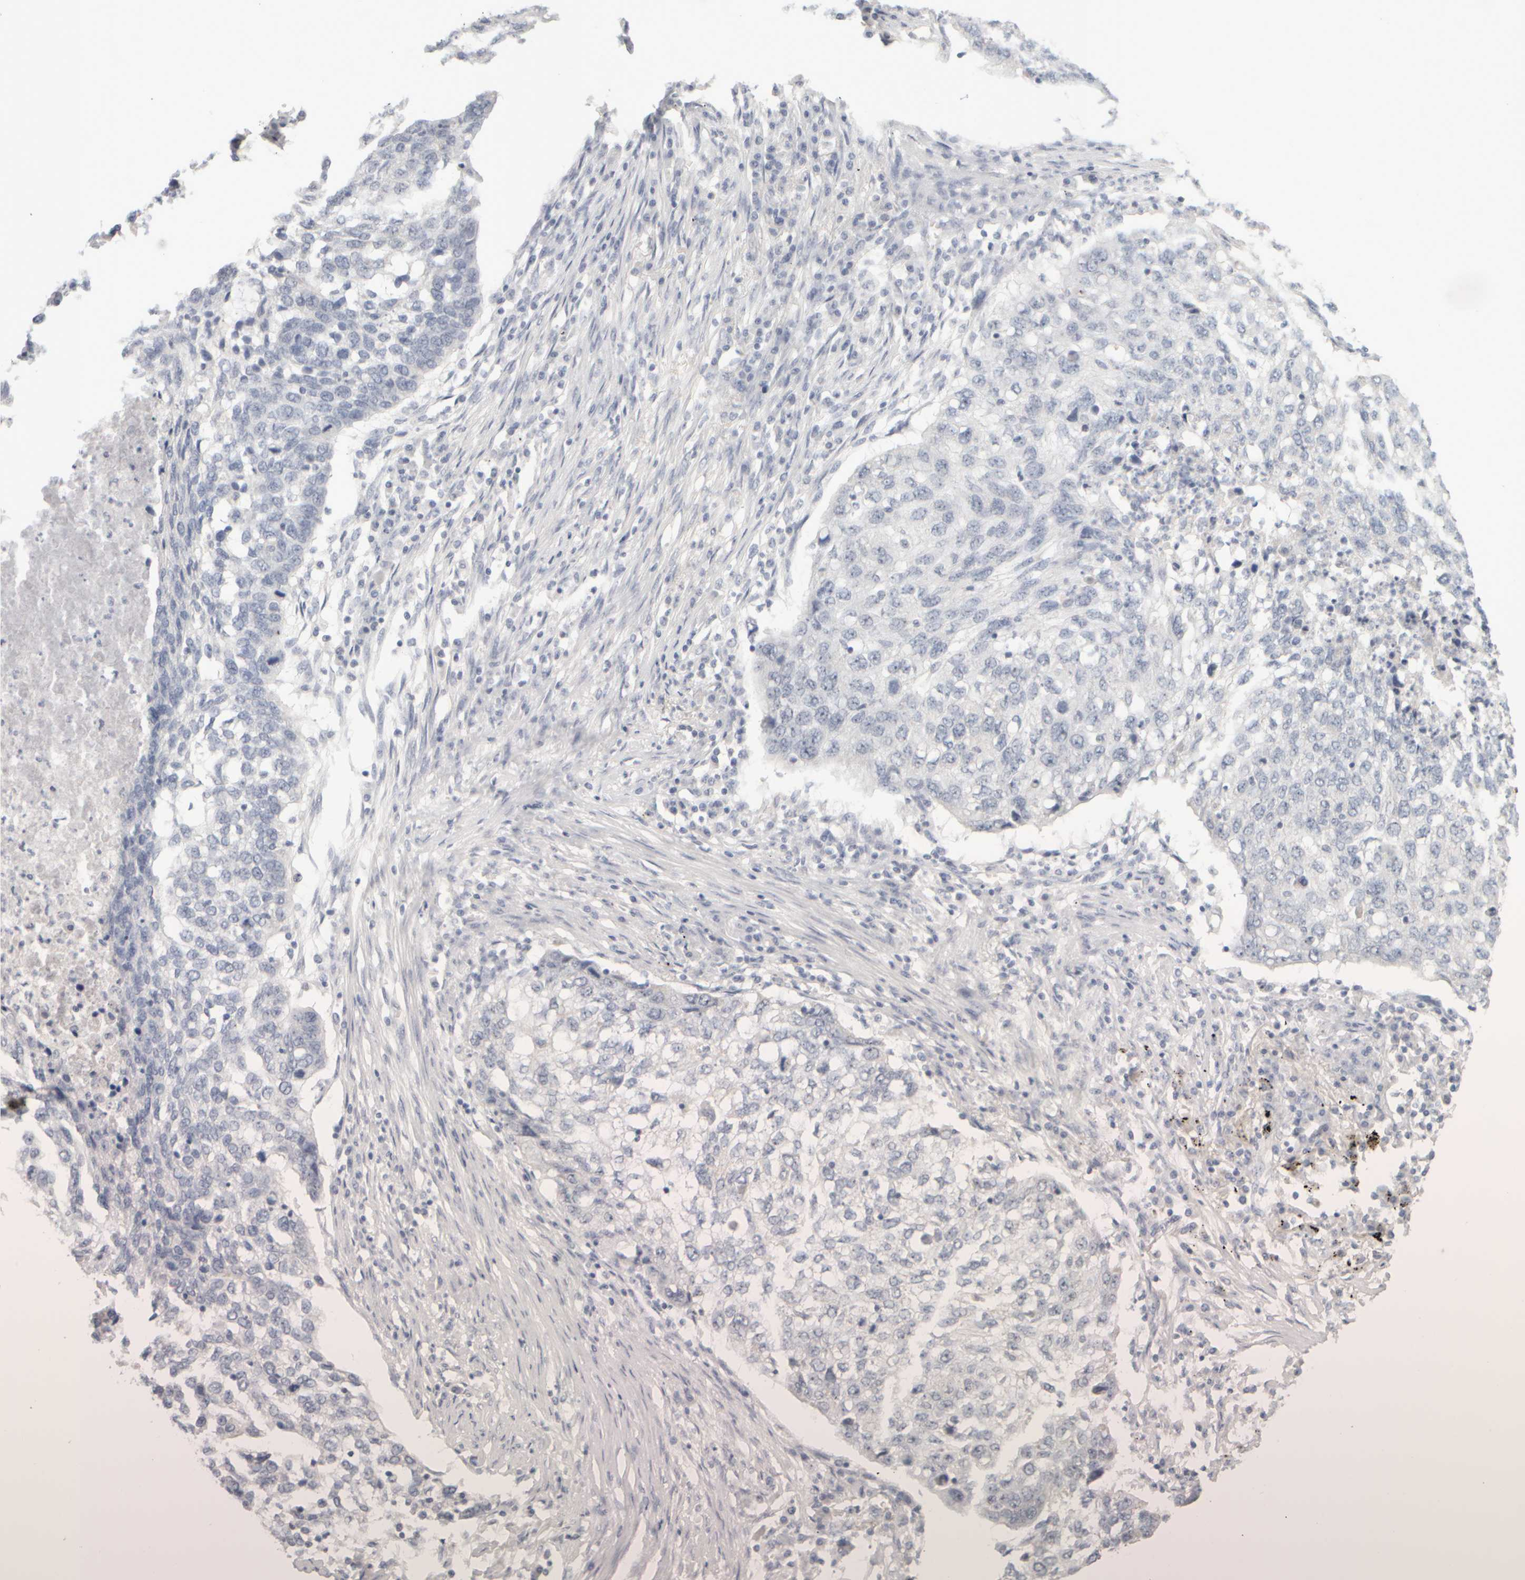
{"staining": {"intensity": "negative", "quantity": "none", "location": "none"}, "tissue": "lung cancer", "cell_type": "Tumor cells", "image_type": "cancer", "snomed": [{"axis": "morphology", "description": "Squamous cell carcinoma, NOS"}, {"axis": "topography", "description": "Lung"}], "caption": "Squamous cell carcinoma (lung) was stained to show a protein in brown. There is no significant staining in tumor cells.", "gene": "DCXR", "patient": {"sex": "female", "age": 63}}